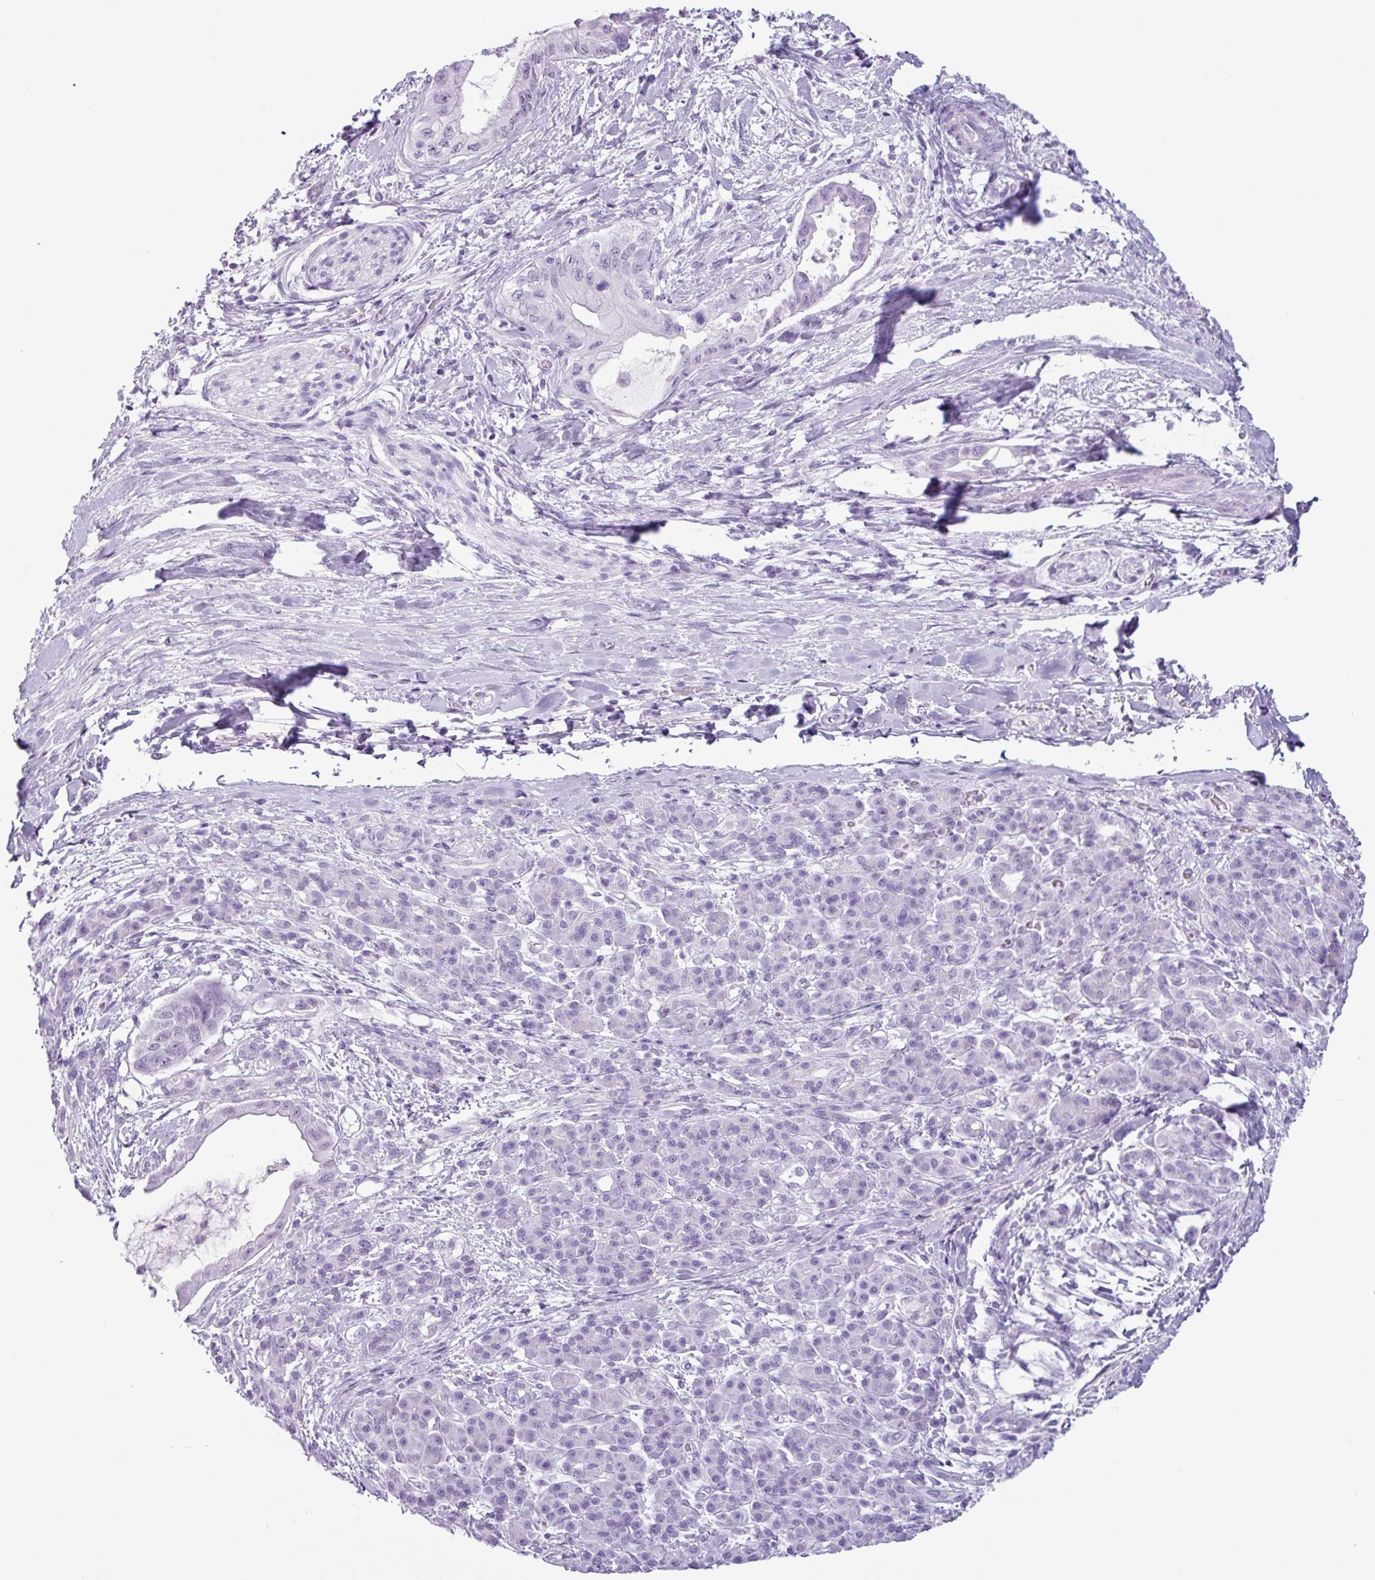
{"staining": {"intensity": "negative", "quantity": "none", "location": "none"}, "tissue": "pancreatic cancer", "cell_type": "Tumor cells", "image_type": "cancer", "snomed": [{"axis": "morphology", "description": "Adenocarcinoma, NOS"}, {"axis": "topography", "description": "Pancreas"}], "caption": "Immunohistochemistry histopathology image of neoplastic tissue: pancreatic cancer stained with DAB demonstrates no significant protein positivity in tumor cells.", "gene": "SCT", "patient": {"sex": "male", "age": 48}}